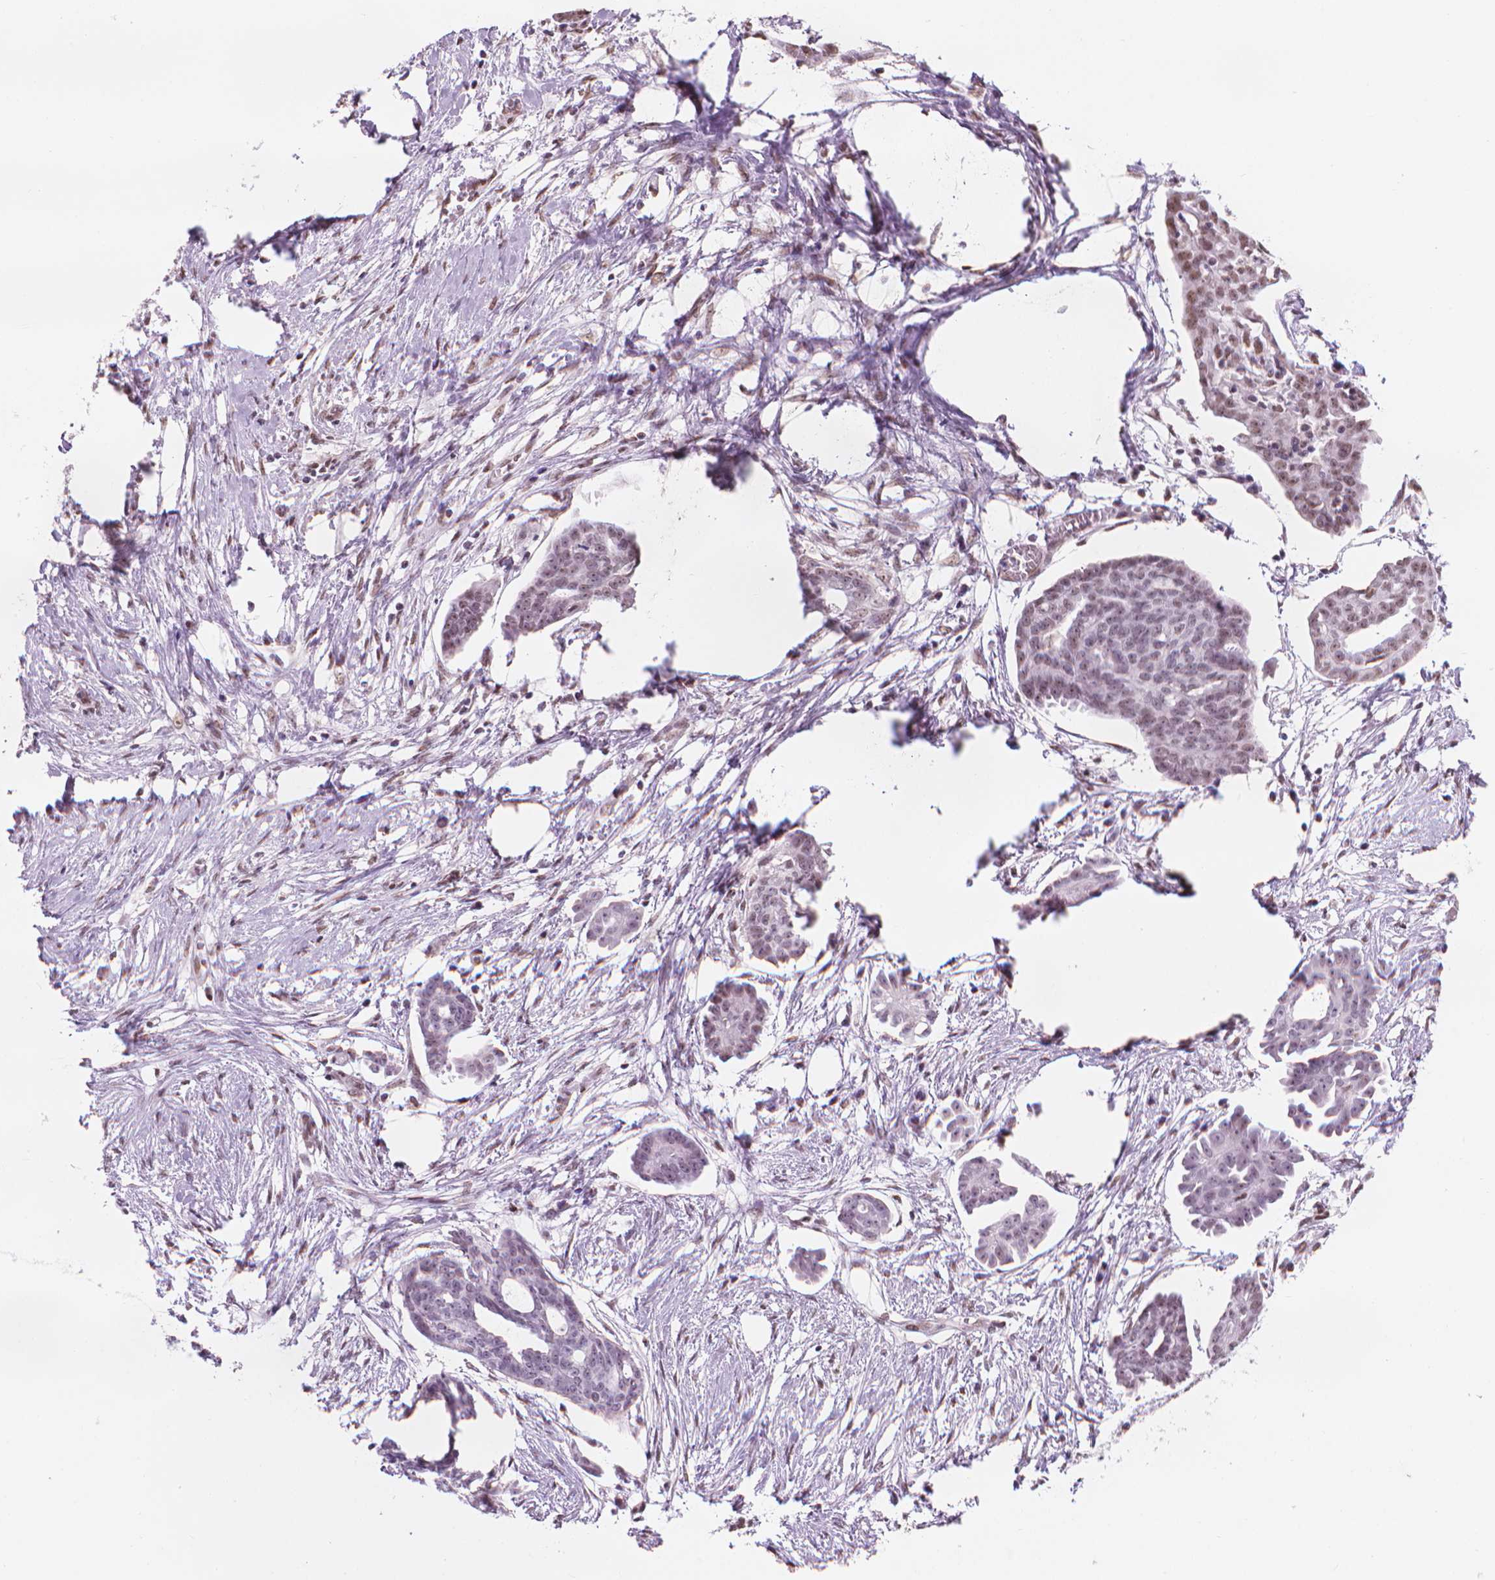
{"staining": {"intensity": "weak", "quantity": "25%-75%", "location": "nuclear"}, "tissue": "ovarian cancer", "cell_type": "Tumor cells", "image_type": "cancer", "snomed": [{"axis": "morphology", "description": "Cystadenocarcinoma, serous, NOS"}, {"axis": "topography", "description": "Ovary"}], "caption": "Approximately 25%-75% of tumor cells in human ovarian cancer display weak nuclear protein staining as visualized by brown immunohistochemical staining.", "gene": "PIAS2", "patient": {"sex": "female", "age": 71}}